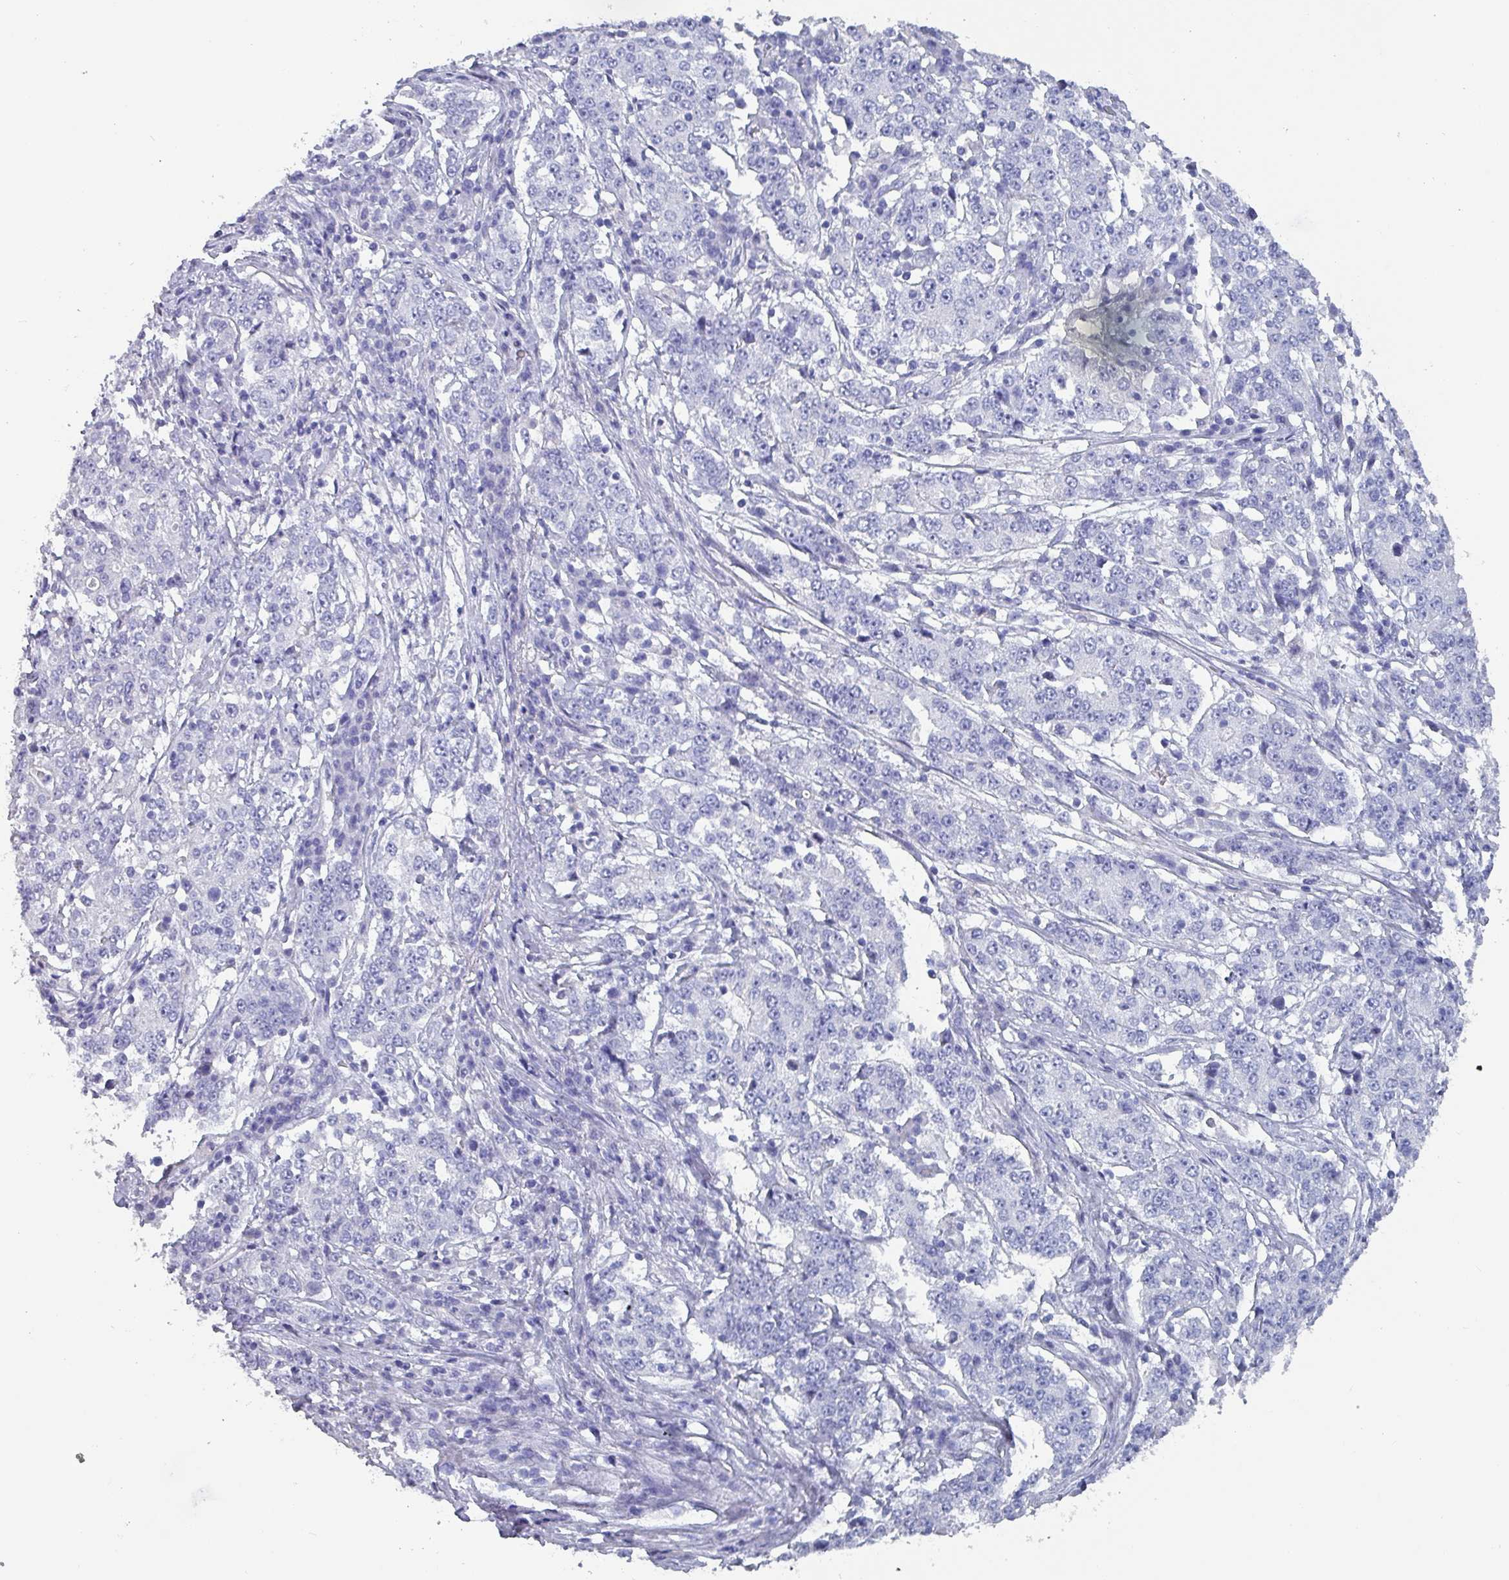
{"staining": {"intensity": "negative", "quantity": "none", "location": "none"}, "tissue": "stomach cancer", "cell_type": "Tumor cells", "image_type": "cancer", "snomed": [{"axis": "morphology", "description": "Adenocarcinoma, NOS"}, {"axis": "topography", "description": "Stomach"}], "caption": "A histopathology image of human stomach adenocarcinoma is negative for staining in tumor cells.", "gene": "INS-IGF2", "patient": {"sex": "male", "age": 59}}